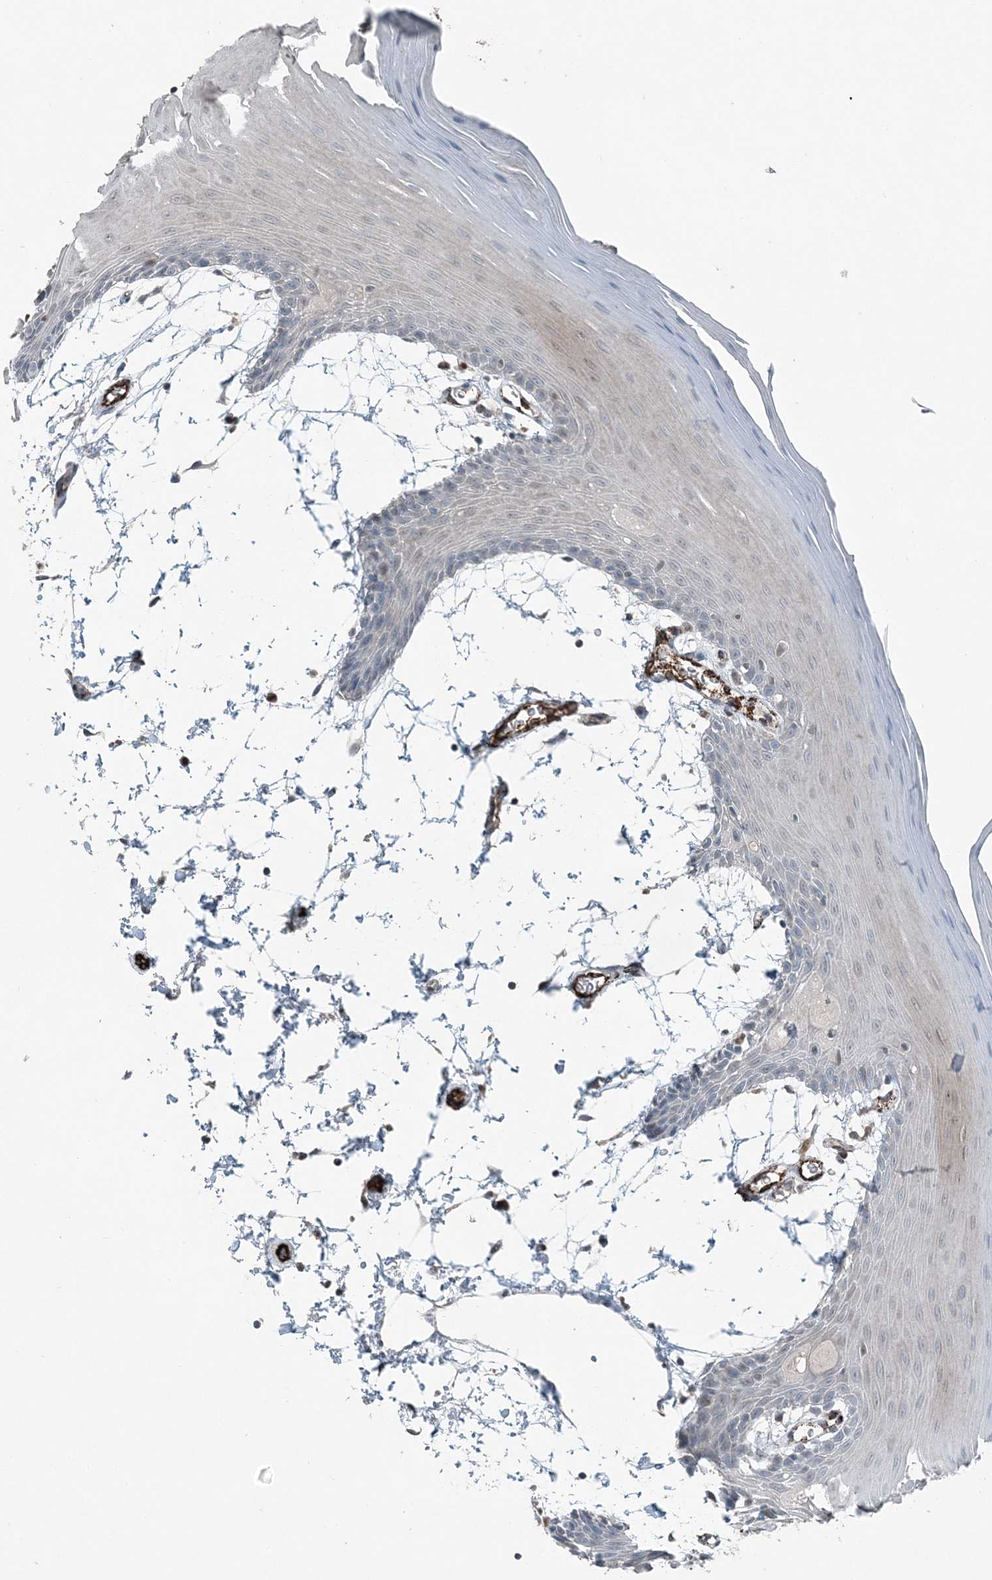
{"staining": {"intensity": "weak", "quantity": "<25%", "location": "cytoplasmic/membranous,nuclear"}, "tissue": "oral mucosa", "cell_type": "Squamous epithelial cells", "image_type": "normal", "snomed": [{"axis": "morphology", "description": "Normal tissue, NOS"}, {"axis": "topography", "description": "Skeletal muscle"}, {"axis": "topography", "description": "Oral tissue"}, {"axis": "topography", "description": "Salivary gland"}, {"axis": "topography", "description": "Peripheral nerve tissue"}], "caption": "A high-resolution histopathology image shows IHC staining of normal oral mucosa, which demonstrates no significant expression in squamous epithelial cells.", "gene": "ELOVL7", "patient": {"sex": "male", "age": 54}}